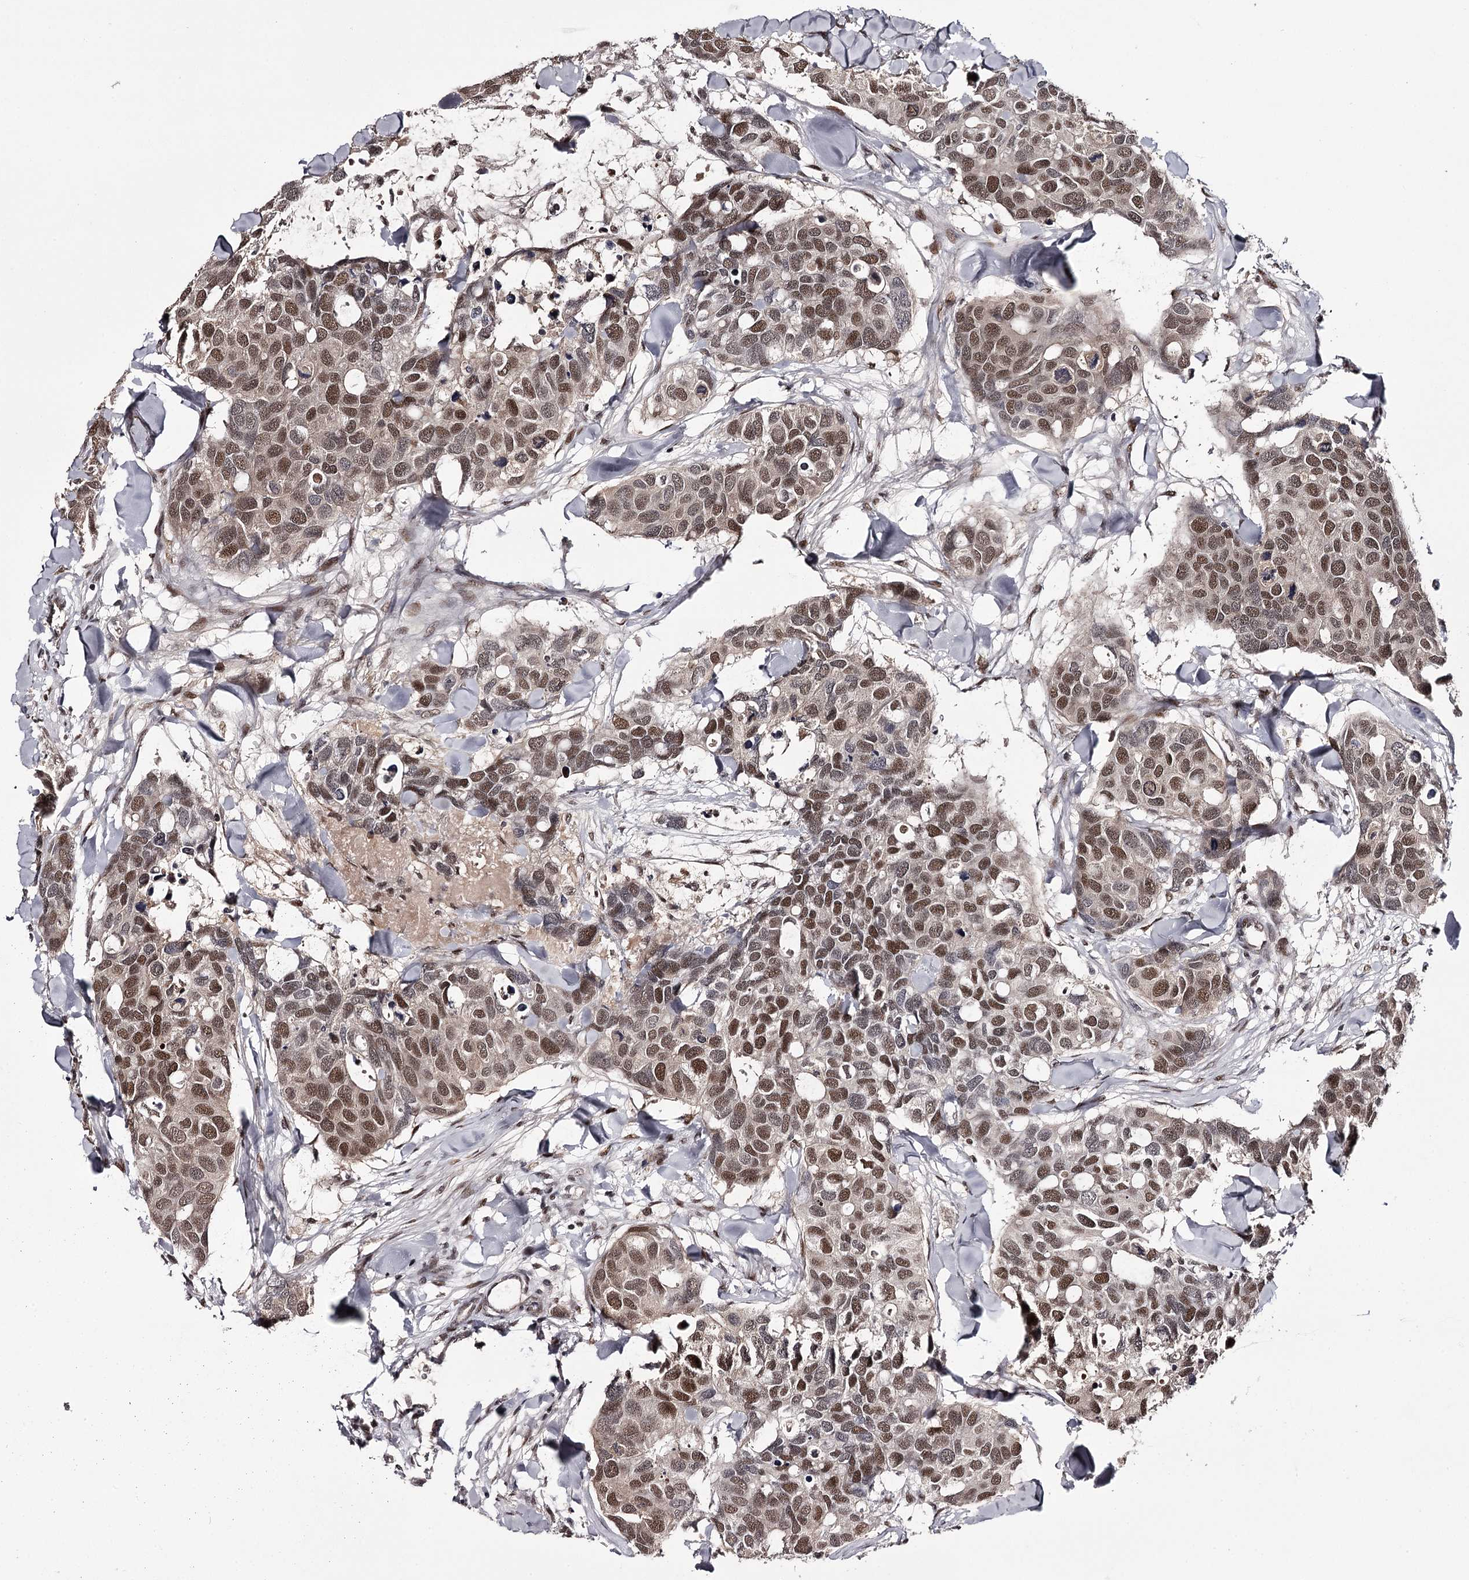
{"staining": {"intensity": "moderate", "quantity": ">75%", "location": "nuclear"}, "tissue": "breast cancer", "cell_type": "Tumor cells", "image_type": "cancer", "snomed": [{"axis": "morphology", "description": "Duct carcinoma"}, {"axis": "topography", "description": "Breast"}], "caption": "A high-resolution photomicrograph shows IHC staining of breast infiltrating ductal carcinoma, which shows moderate nuclear positivity in approximately >75% of tumor cells.", "gene": "TTC33", "patient": {"sex": "female", "age": 83}}